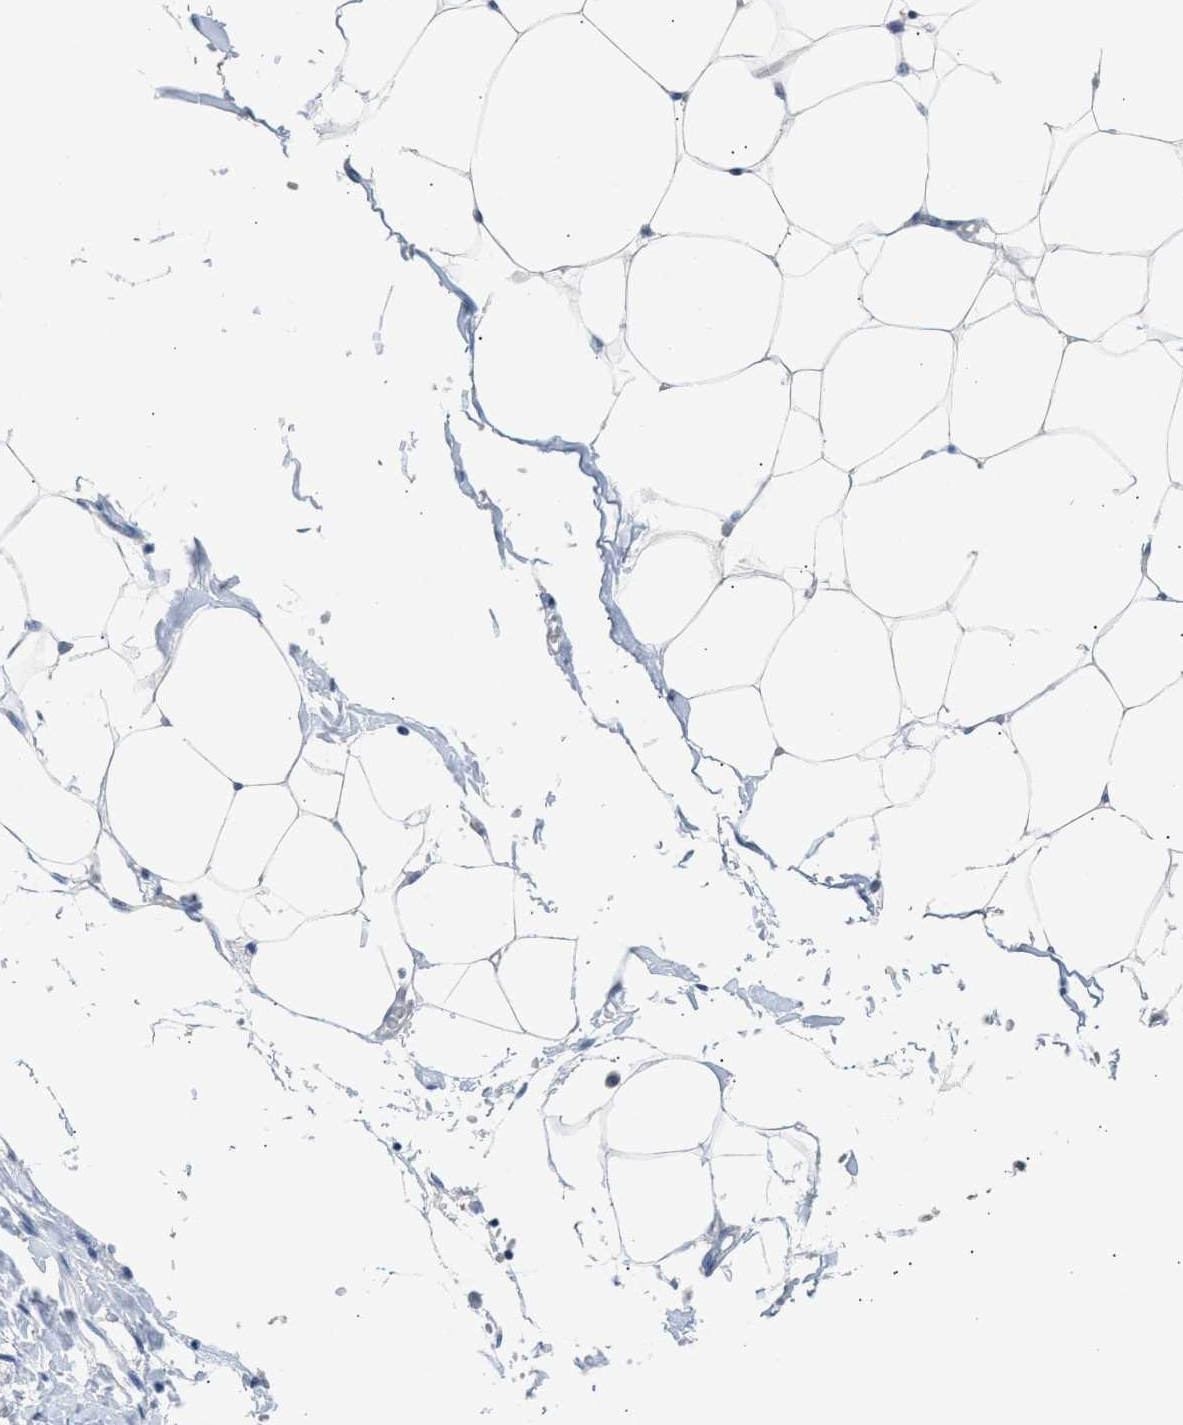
{"staining": {"intensity": "negative", "quantity": "none", "location": "none"}, "tissue": "adipose tissue", "cell_type": "Adipocytes", "image_type": "normal", "snomed": [{"axis": "morphology", "description": "Normal tissue, NOS"}, {"axis": "morphology", "description": "Adenocarcinoma, NOS"}, {"axis": "topography", "description": "Colon"}, {"axis": "topography", "description": "Peripheral nerve tissue"}], "caption": "Immunohistochemical staining of benign adipose tissue displays no significant staining in adipocytes.", "gene": "ERBB2", "patient": {"sex": "male", "age": 14}}